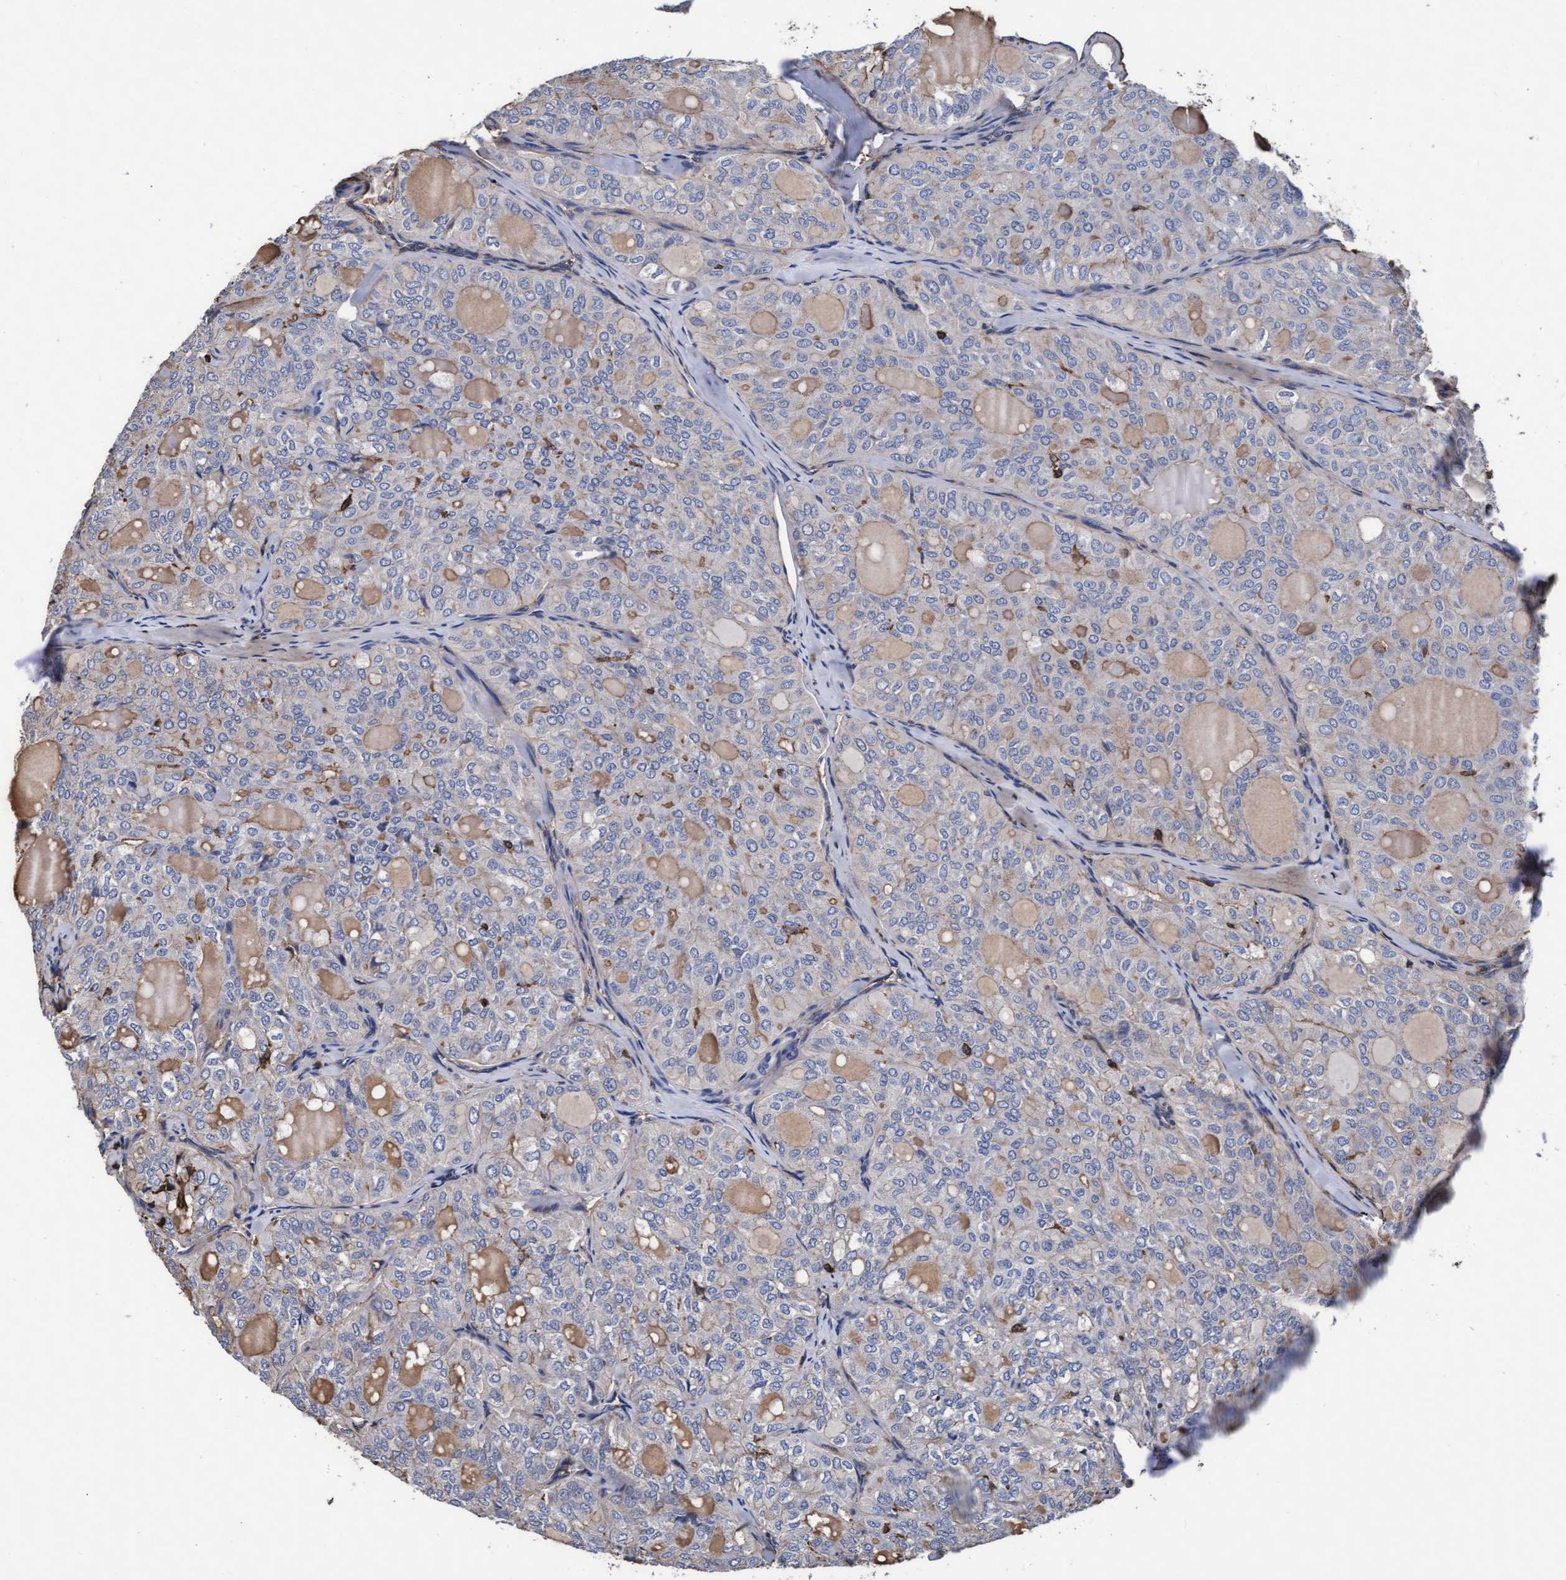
{"staining": {"intensity": "negative", "quantity": "none", "location": "none"}, "tissue": "thyroid cancer", "cell_type": "Tumor cells", "image_type": "cancer", "snomed": [{"axis": "morphology", "description": "Follicular adenoma carcinoma, NOS"}, {"axis": "topography", "description": "Thyroid gland"}], "caption": "Thyroid follicular adenoma carcinoma stained for a protein using IHC displays no expression tumor cells.", "gene": "GRHPR", "patient": {"sex": "male", "age": 75}}